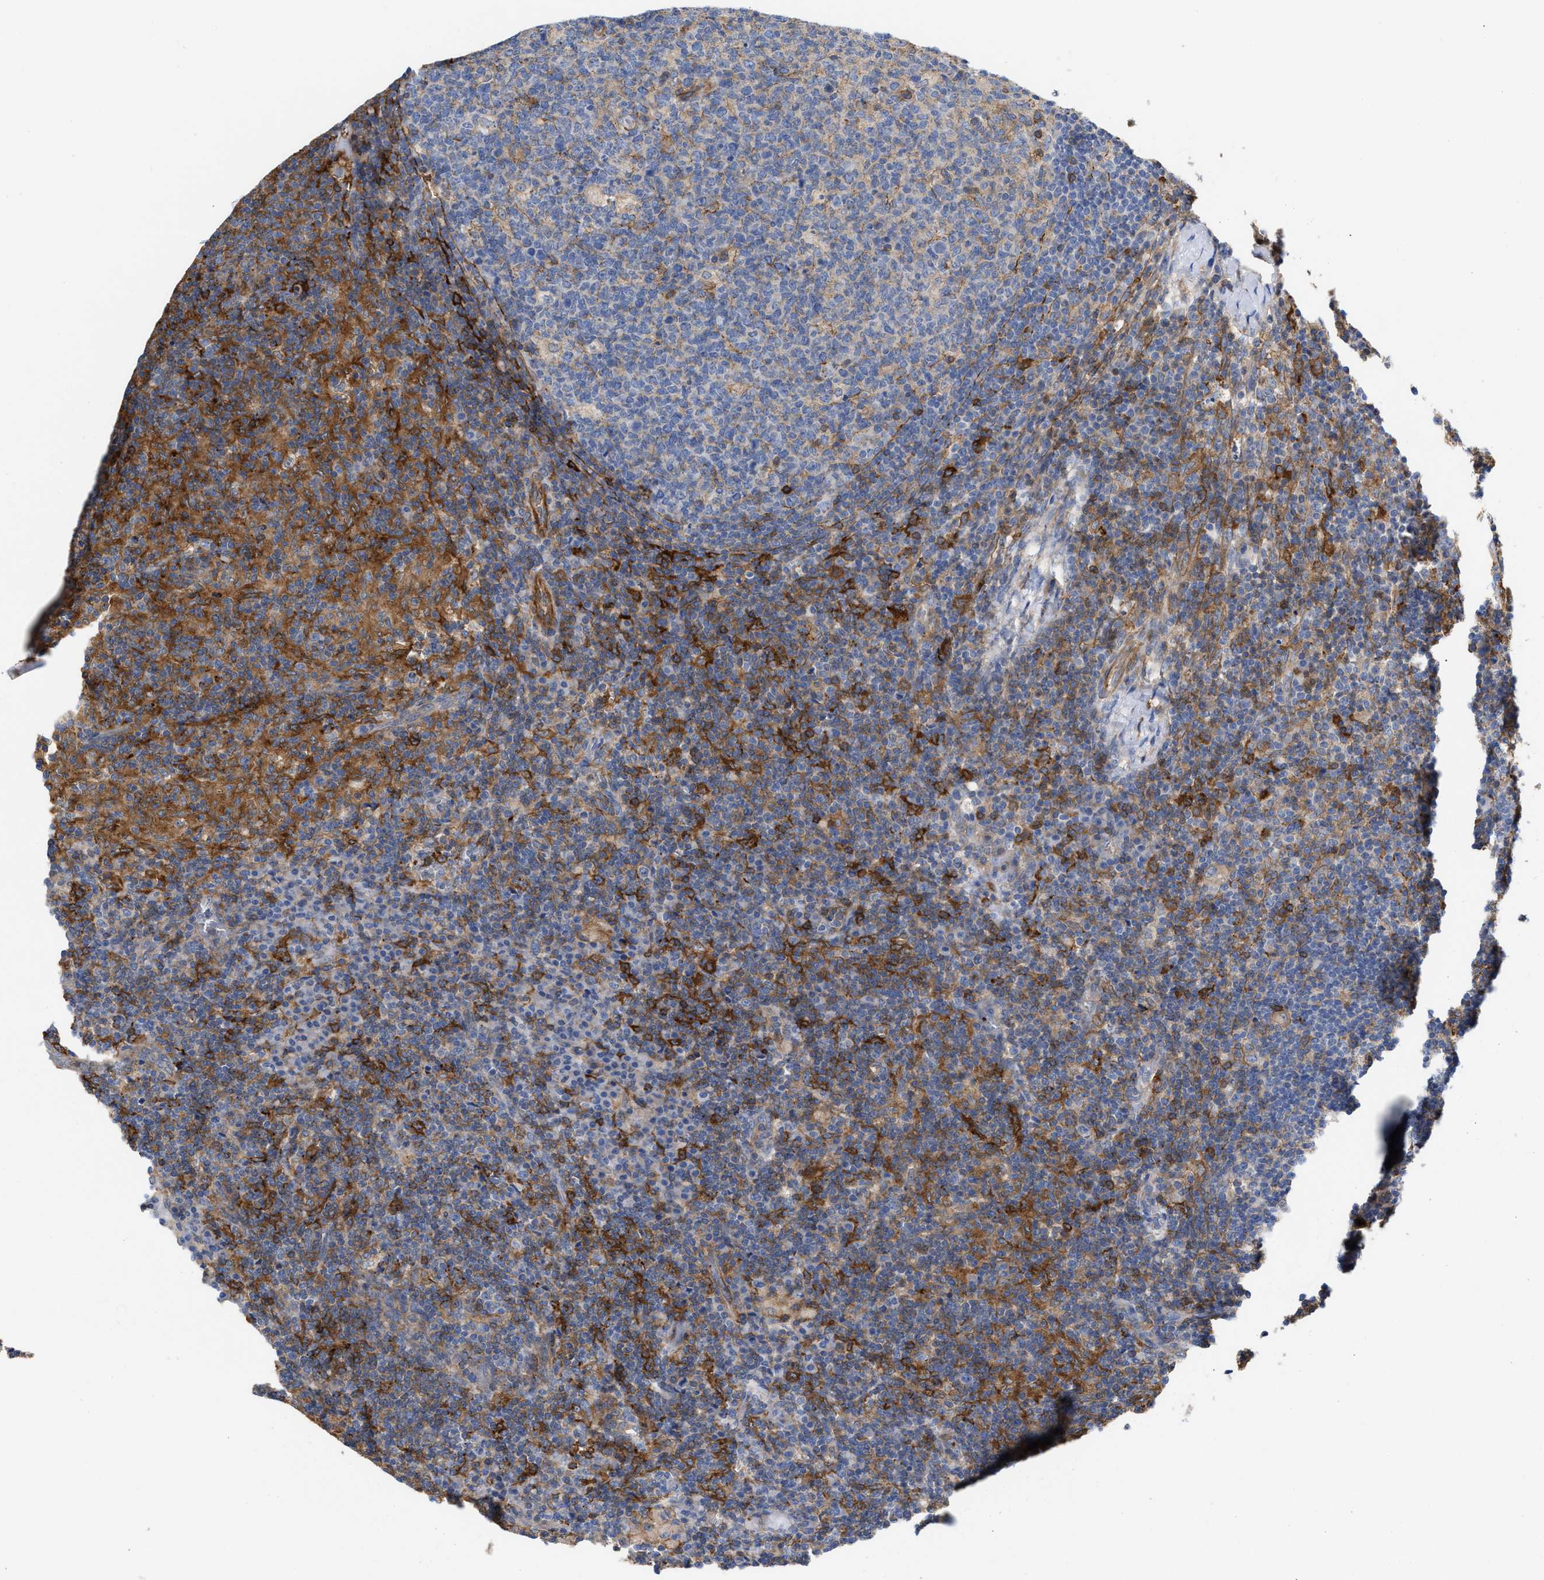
{"staining": {"intensity": "weak", "quantity": "<25%", "location": "cytoplasmic/membranous"}, "tissue": "lymph node", "cell_type": "Germinal center cells", "image_type": "normal", "snomed": [{"axis": "morphology", "description": "Normal tissue, NOS"}, {"axis": "morphology", "description": "Inflammation, NOS"}, {"axis": "topography", "description": "Lymph node"}], "caption": "DAB (3,3'-diaminobenzidine) immunohistochemical staining of unremarkable lymph node displays no significant staining in germinal center cells. (Immunohistochemistry, brightfield microscopy, high magnification).", "gene": "HS3ST5", "patient": {"sex": "male", "age": 55}}